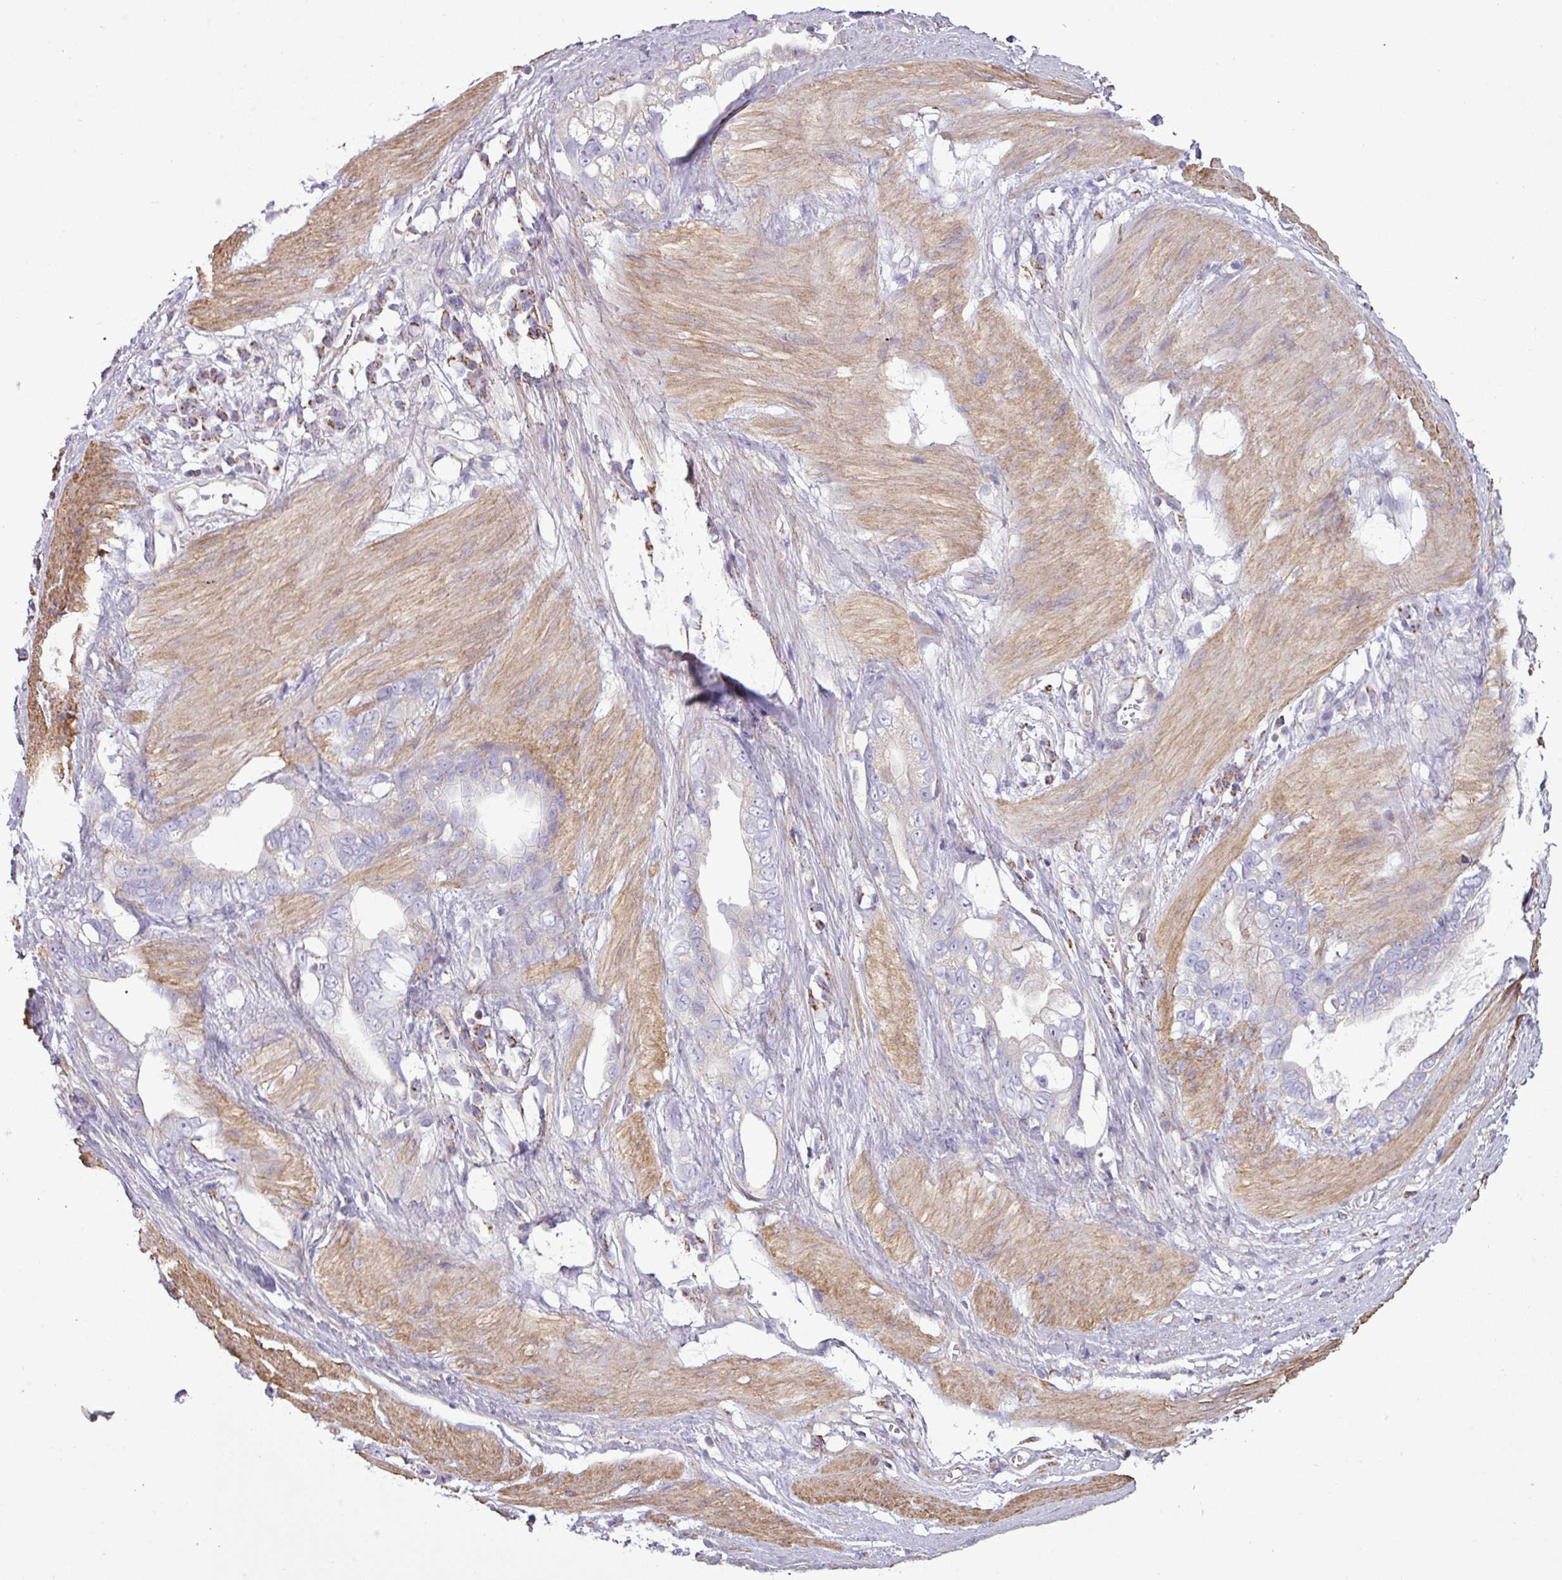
{"staining": {"intensity": "negative", "quantity": "none", "location": "none"}, "tissue": "stomach cancer", "cell_type": "Tumor cells", "image_type": "cancer", "snomed": [{"axis": "morphology", "description": "Adenocarcinoma, NOS"}, {"axis": "topography", "description": "Stomach"}], "caption": "Human stomach cancer (adenocarcinoma) stained for a protein using immunohistochemistry (IHC) demonstrates no positivity in tumor cells.", "gene": "BTN2A2", "patient": {"sex": "male", "age": 55}}